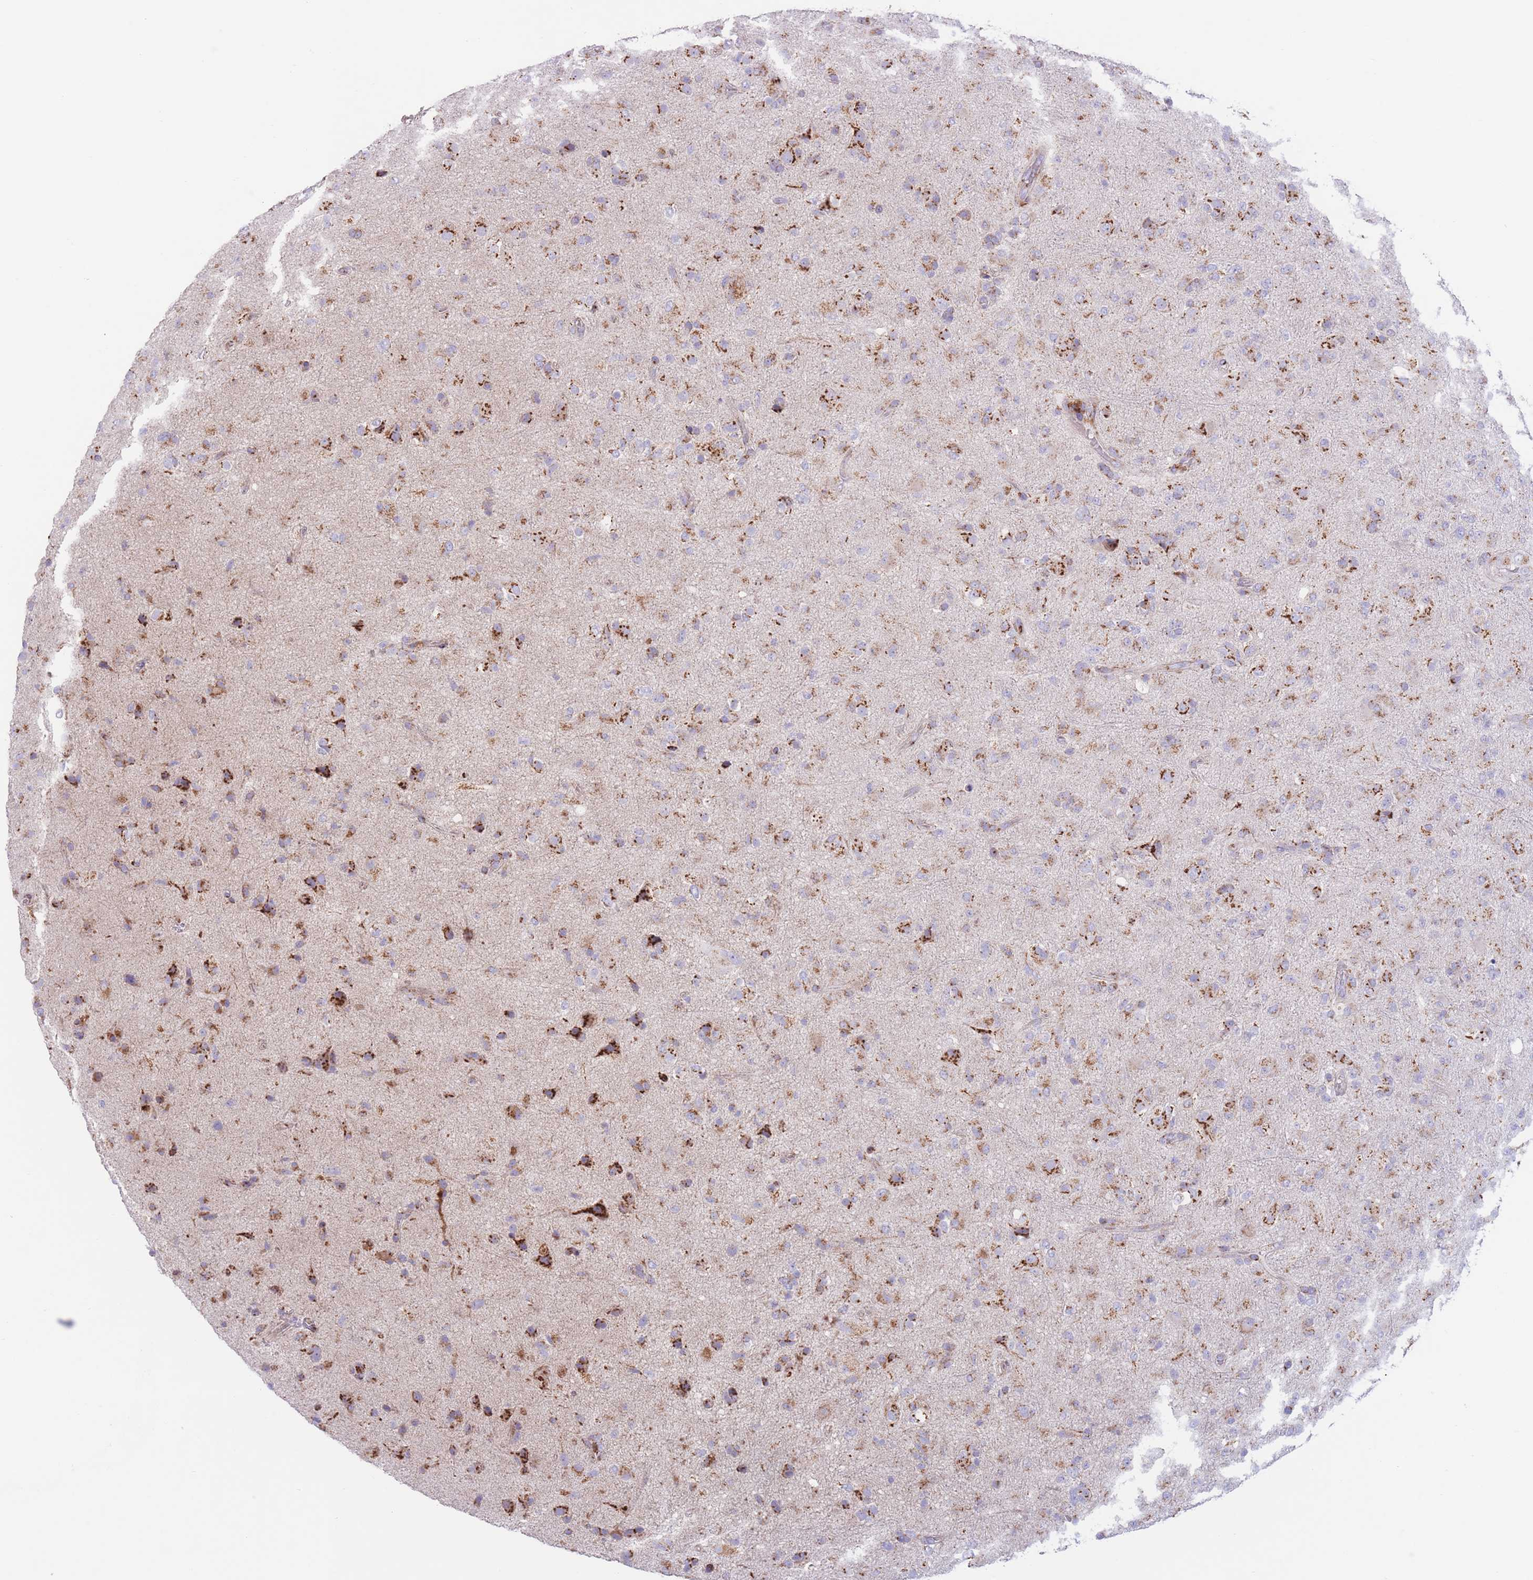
{"staining": {"intensity": "strong", "quantity": "25%-75%", "location": "cytoplasmic/membranous"}, "tissue": "glioma", "cell_type": "Tumor cells", "image_type": "cancer", "snomed": [{"axis": "morphology", "description": "Glioma, malignant, Low grade"}, {"axis": "topography", "description": "Brain"}], "caption": "Immunohistochemical staining of malignant glioma (low-grade) shows high levels of strong cytoplasmic/membranous protein staining in approximately 25%-75% of tumor cells.", "gene": "MPND", "patient": {"sex": "male", "age": 65}}